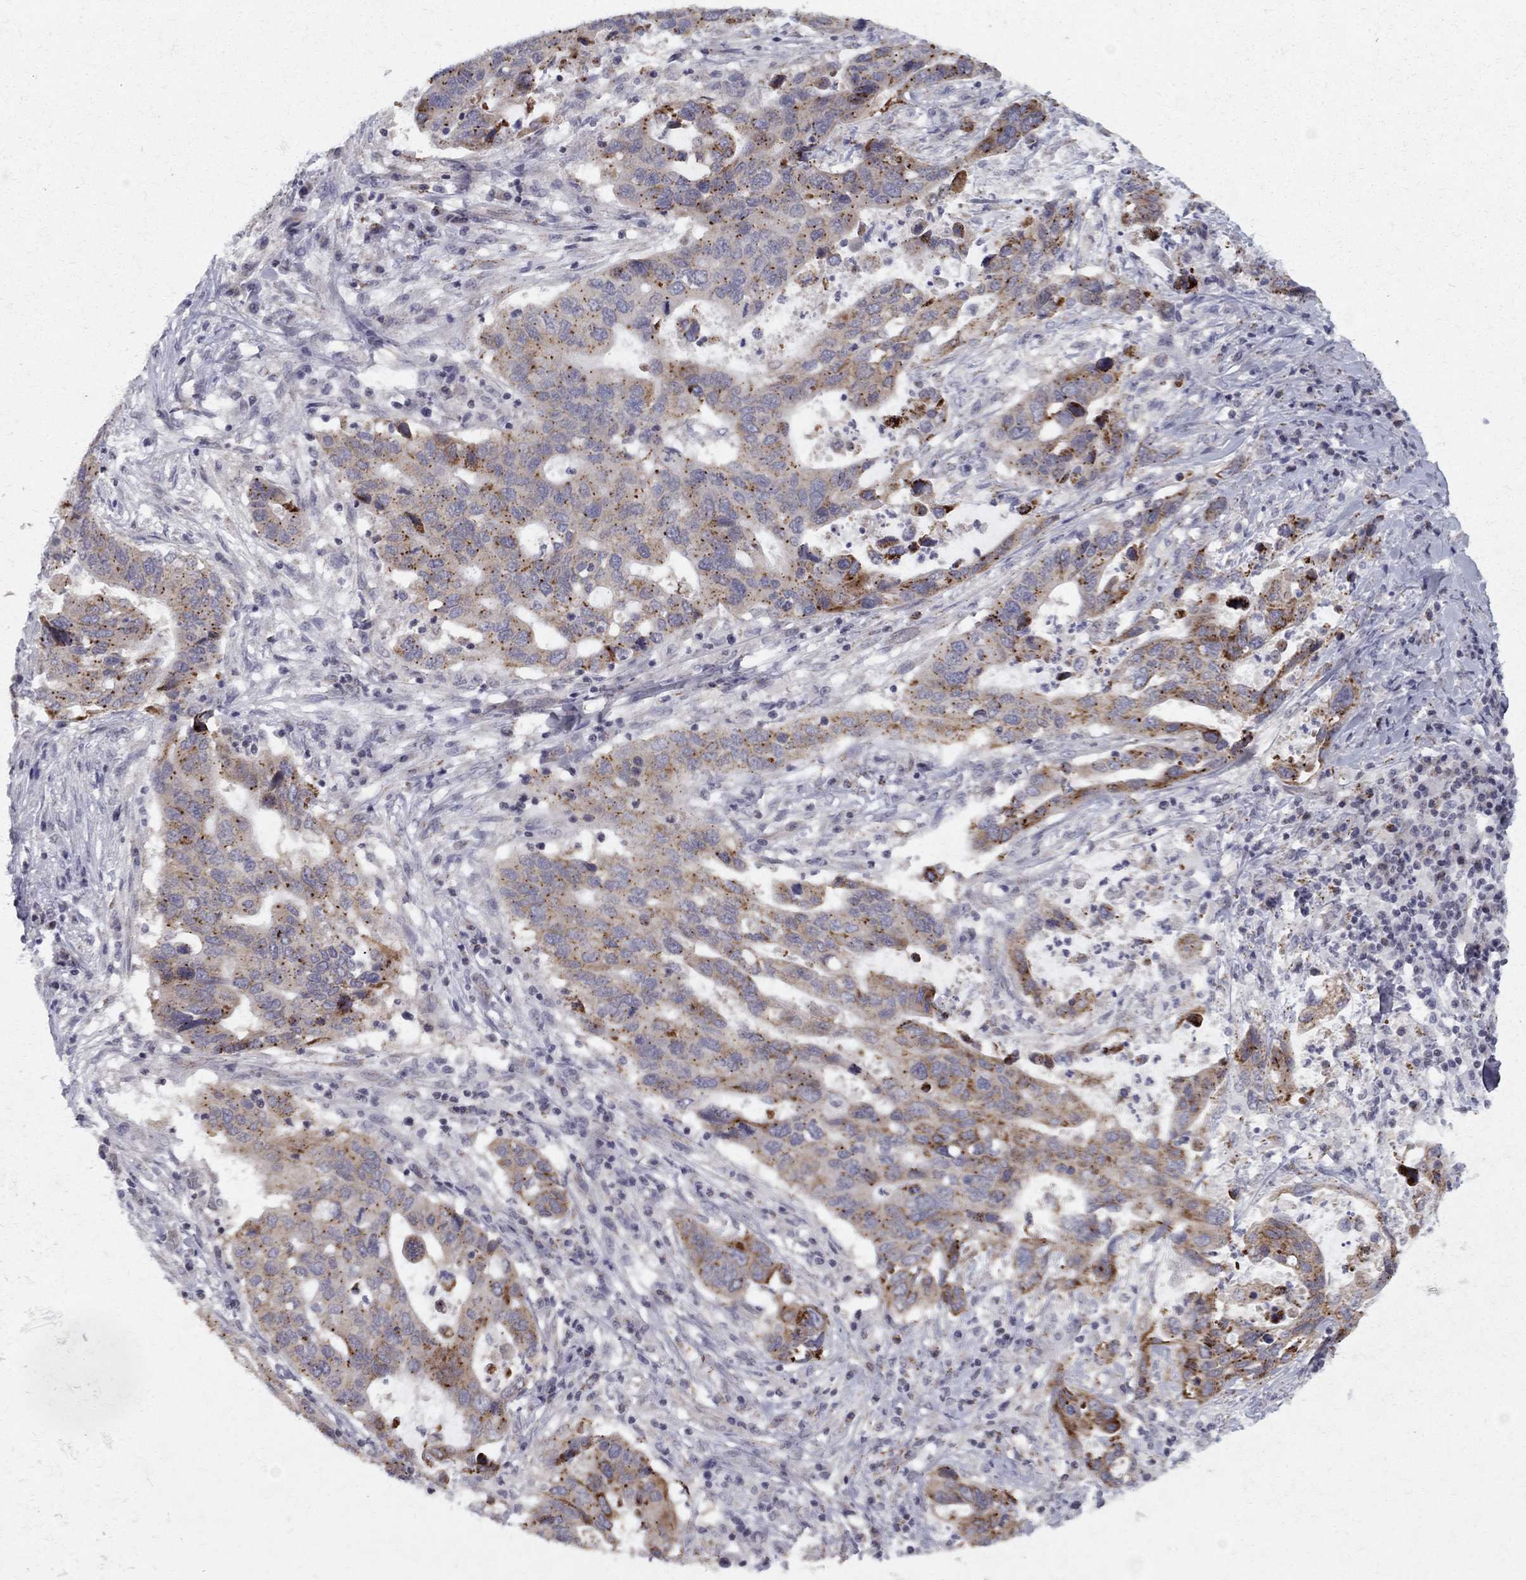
{"staining": {"intensity": "strong", "quantity": "25%-75%", "location": "cytoplasmic/membranous"}, "tissue": "stomach cancer", "cell_type": "Tumor cells", "image_type": "cancer", "snomed": [{"axis": "morphology", "description": "Adenocarcinoma, NOS"}, {"axis": "topography", "description": "Stomach"}], "caption": "High-power microscopy captured an immunohistochemistry image of stomach cancer (adenocarcinoma), revealing strong cytoplasmic/membranous positivity in approximately 25%-75% of tumor cells.", "gene": "CLIC6", "patient": {"sex": "male", "age": 54}}